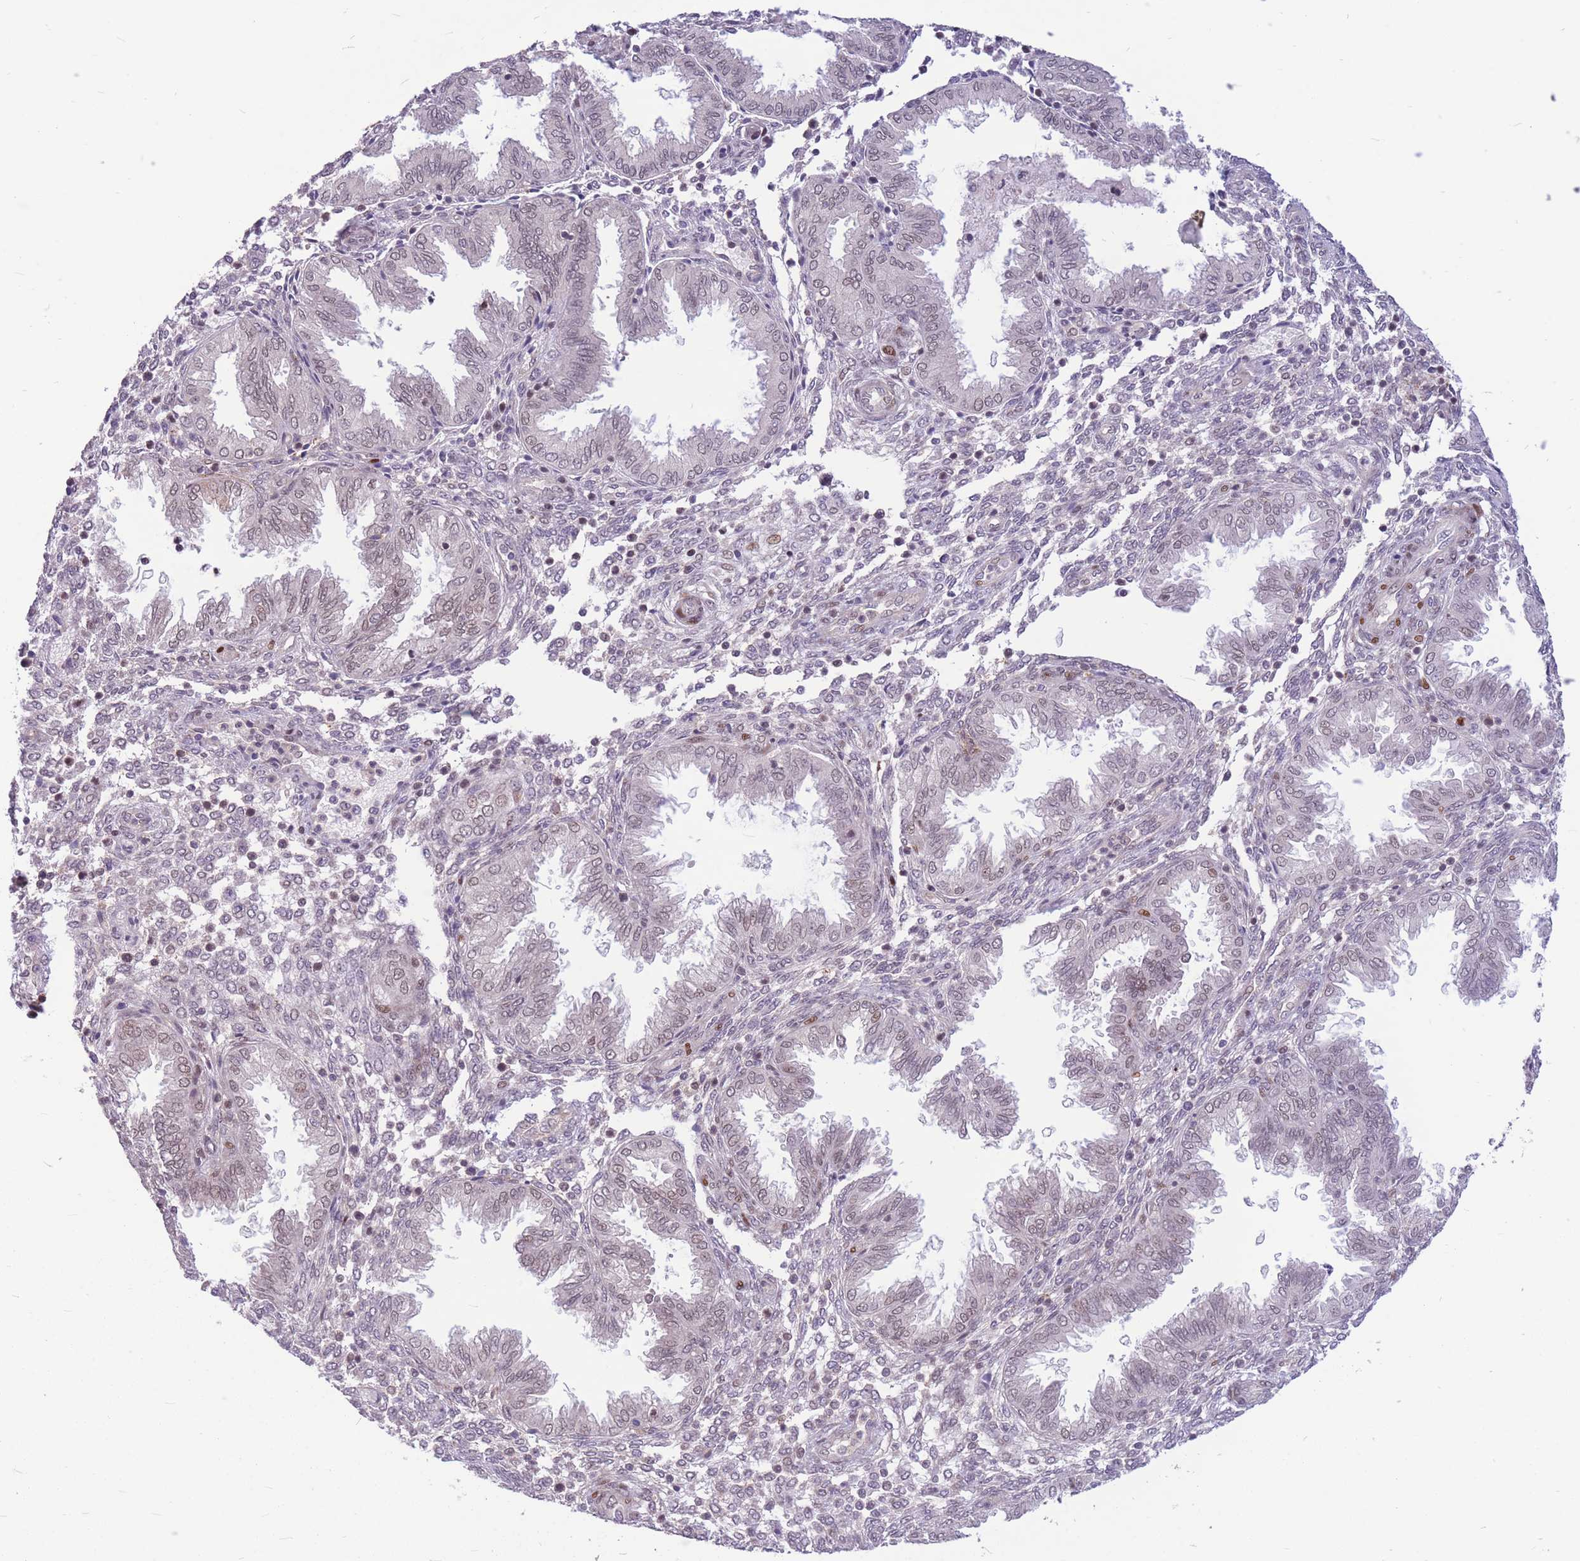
{"staining": {"intensity": "weak", "quantity": "<25%", "location": "nuclear"}, "tissue": "endometrium", "cell_type": "Cells in endometrial stroma", "image_type": "normal", "snomed": [{"axis": "morphology", "description": "Normal tissue, NOS"}, {"axis": "topography", "description": "Endometrium"}], "caption": "A micrograph of endometrium stained for a protein demonstrates no brown staining in cells in endometrial stroma. (Stains: DAB (3,3'-diaminobenzidine) immunohistochemistry with hematoxylin counter stain, Microscopy: brightfield microscopy at high magnification).", "gene": "TCF20", "patient": {"sex": "female", "age": 33}}